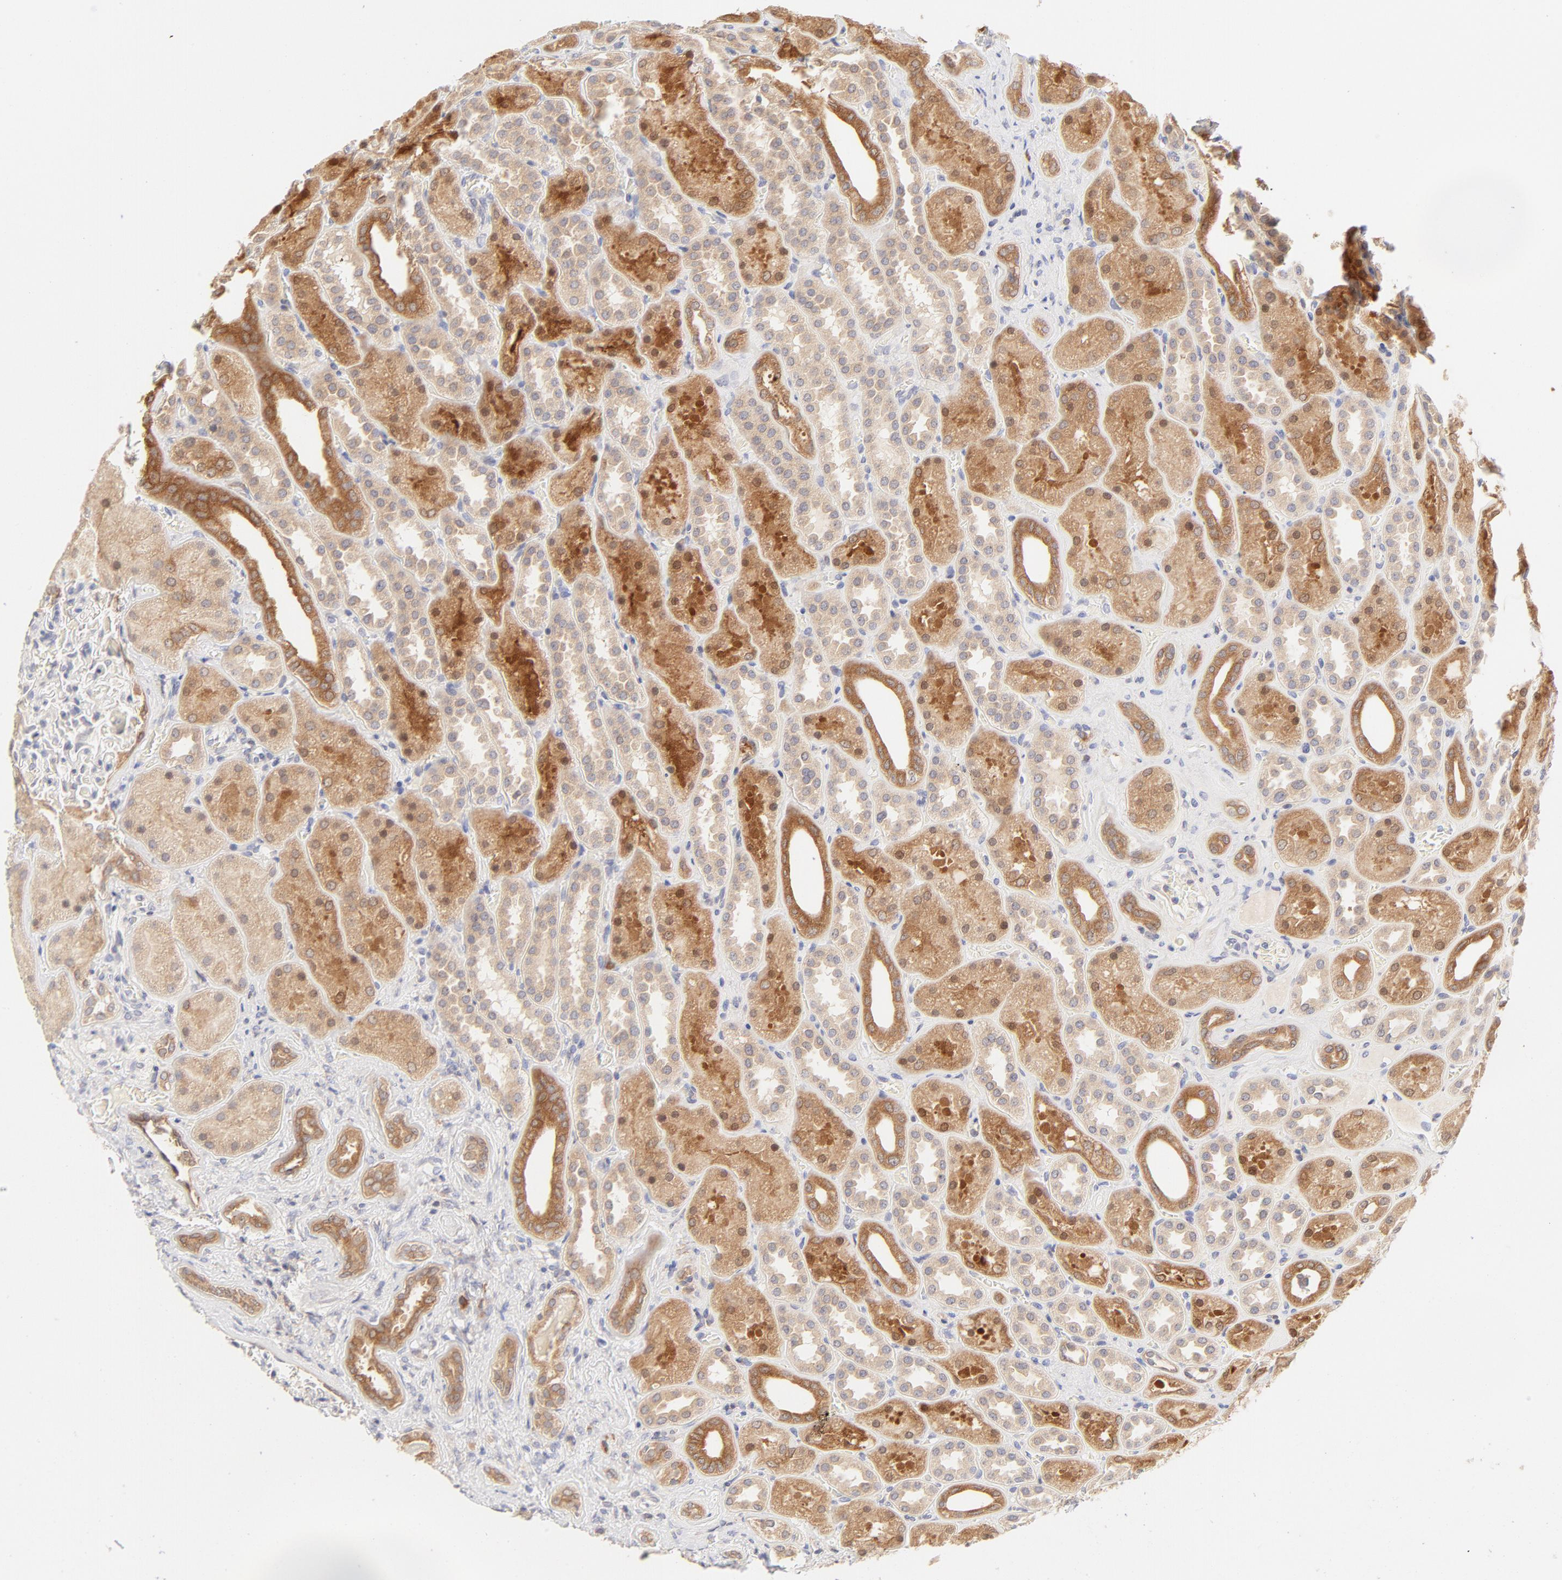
{"staining": {"intensity": "moderate", "quantity": "<25%", "location": "cytoplasmic/membranous"}, "tissue": "kidney", "cell_type": "Cells in glomeruli", "image_type": "normal", "snomed": [{"axis": "morphology", "description": "Normal tissue, NOS"}, {"axis": "topography", "description": "Kidney"}], "caption": "An IHC micrograph of unremarkable tissue is shown. Protein staining in brown shows moderate cytoplasmic/membranous positivity in kidney within cells in glomeruli.", "gene": "RPS6KA1", "patient": {"sex": "male", "age": 28}}